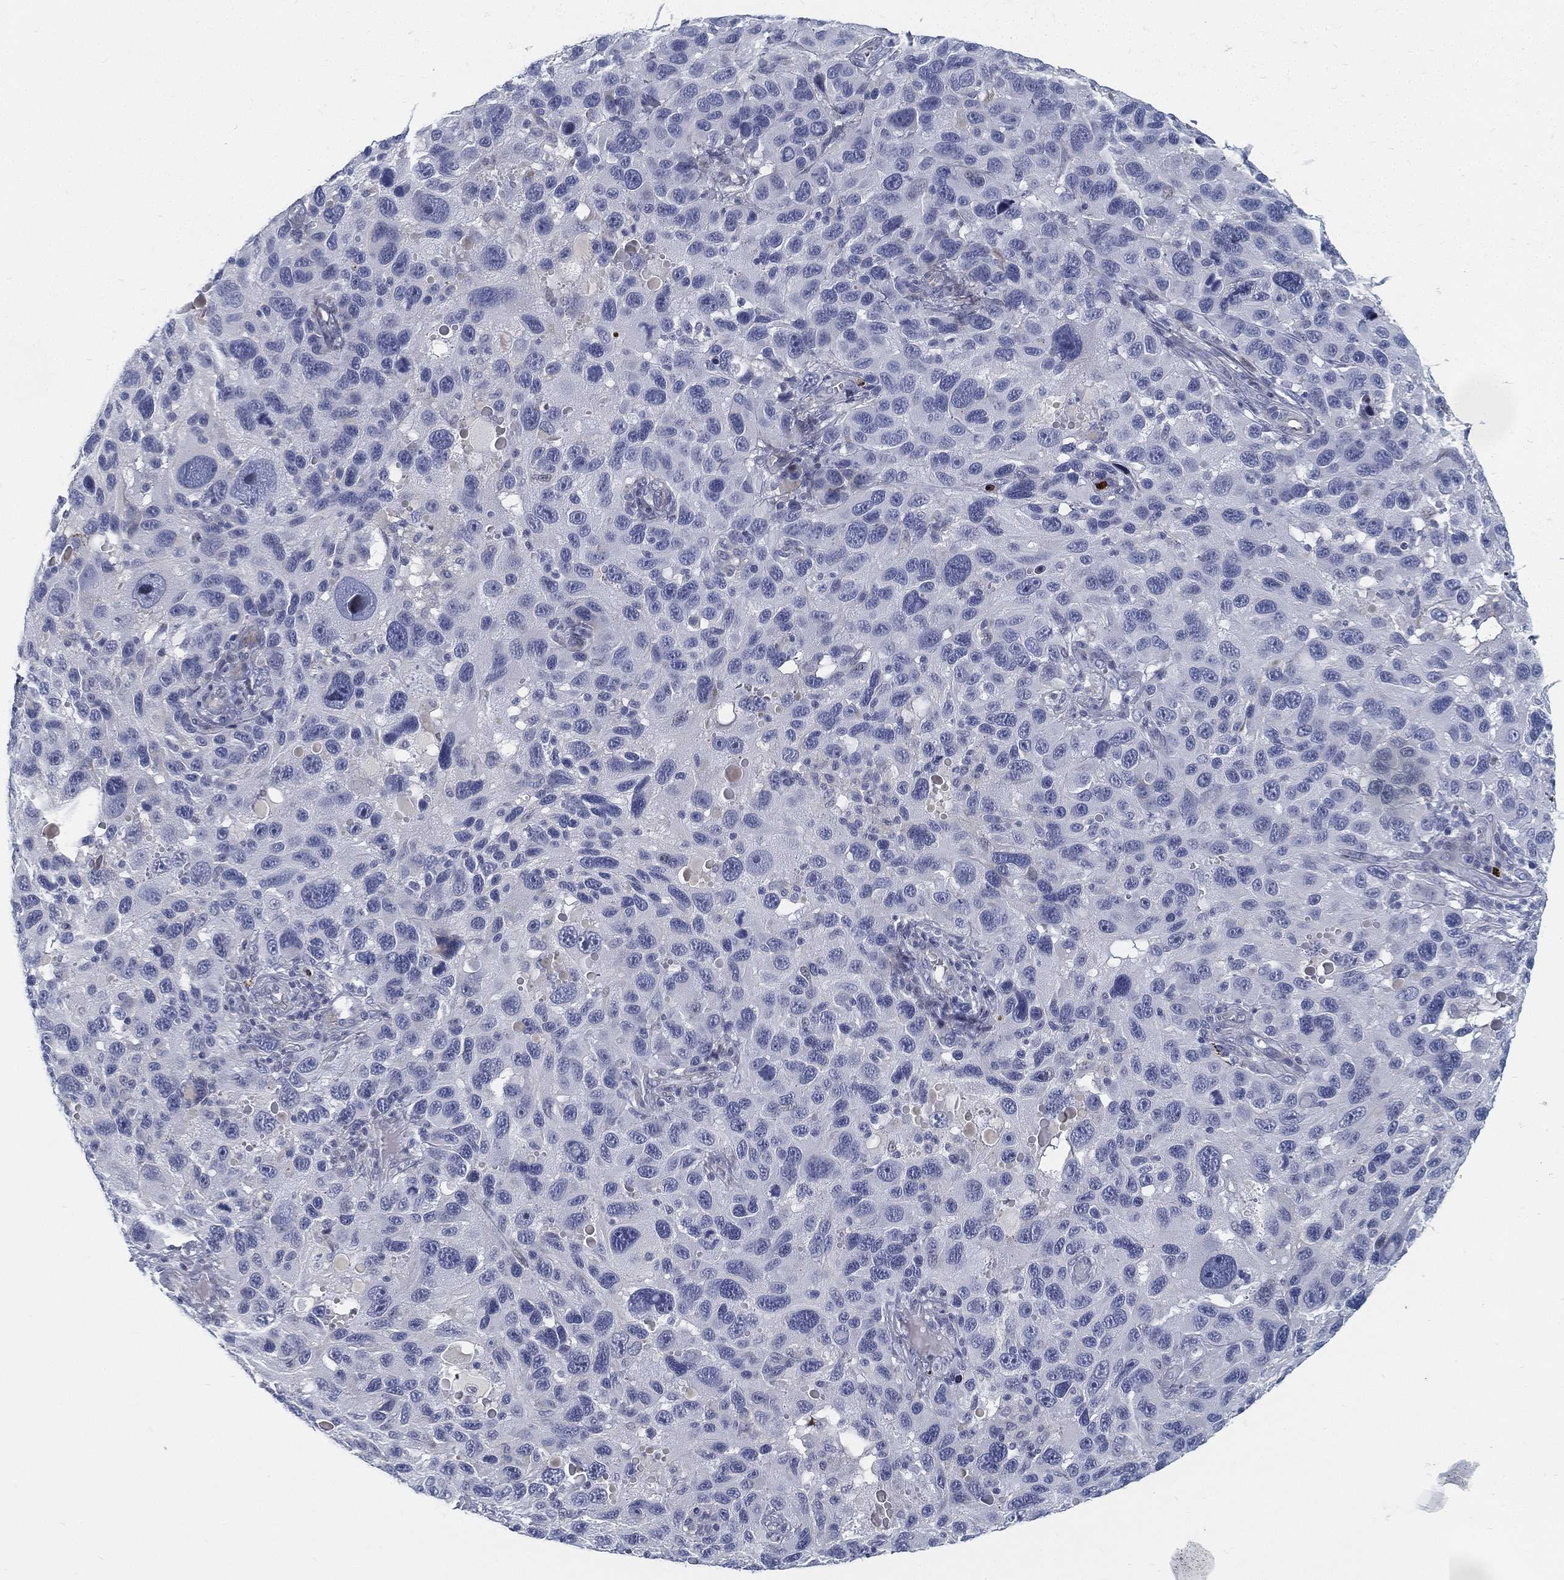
{"staining": {"intensity": "negative", "quantity": "none", "location": "none"}, "tissue": "melanoma", "cell_type": "Tumor cells", "image_type": "cancer", "snomed": [{"axis": "morphology", "description": "Malignant melanoma, NOS"}, {"axis": "topography", "description": "Skin"}], "caption": "The photomicrograph demonstrates no staining of tumor cells in malignant melanoma.", "gene": "SPPL2C", "patient": {"sex": "male", "age": 53}}